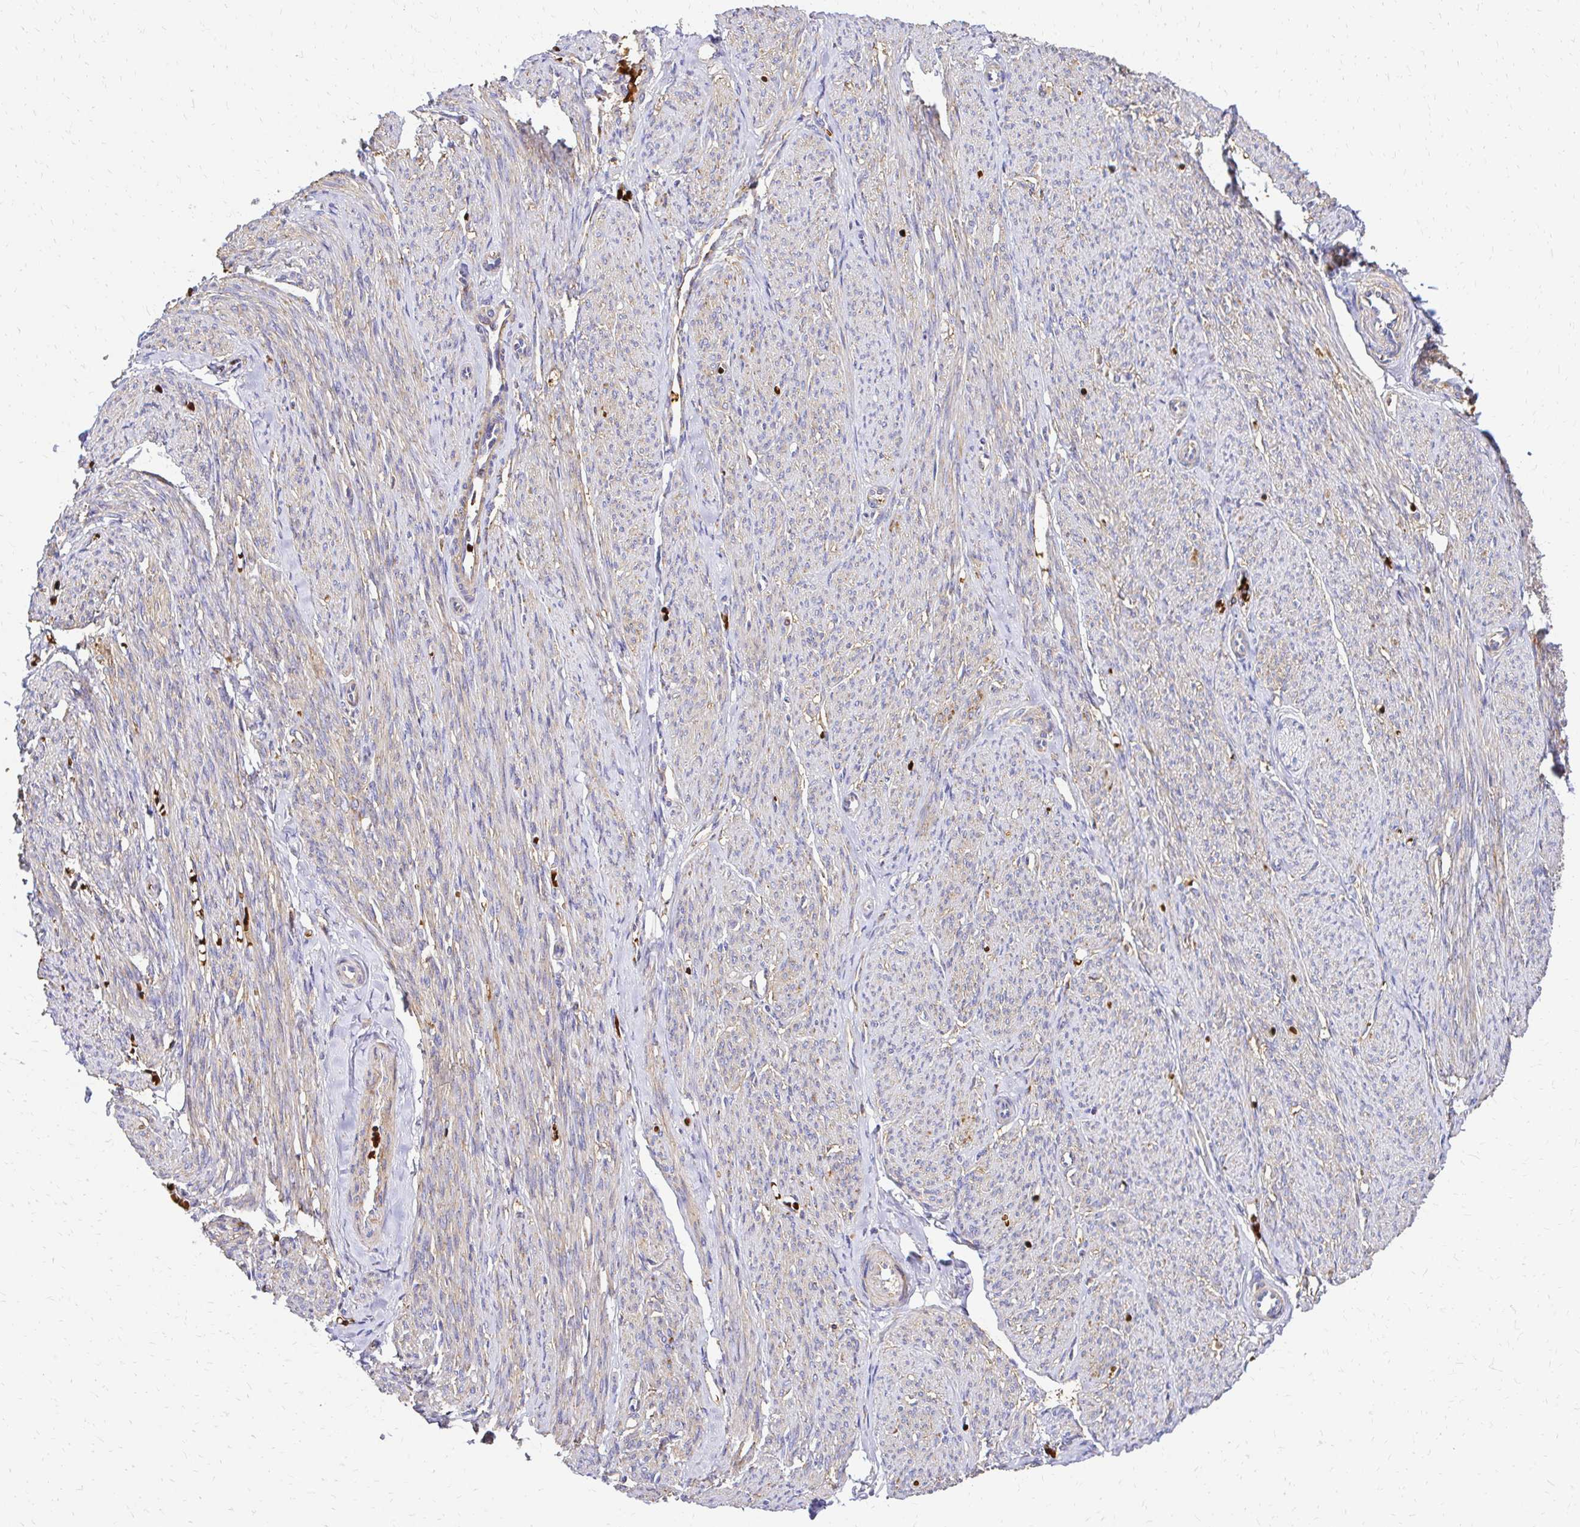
{"staining": {"intensity": "weak", "quantity": ">75%", "location": "cytoplasmic/membranous"}, "tissue": "smooth muscle", "cell_type": "Smooth muscle cells", "image_type": "normal", "snomed": [{"axis": "morphology", "description": "Normal tissue, NOS"}, {"axis": "topography", "description": "Smooth muscle"}], "caption": "Brown immunohistochemical staining in normal human smooth muscle demonstrates weak cytoplasmic/membranous expression in about >75% of smooth muscle cells. Immunohistochemistry (ihc) stains the protein in brown and the nuclei are stained blue.", "gene": "MRPL13", "patient": {"sex": "female", "age": 65}}